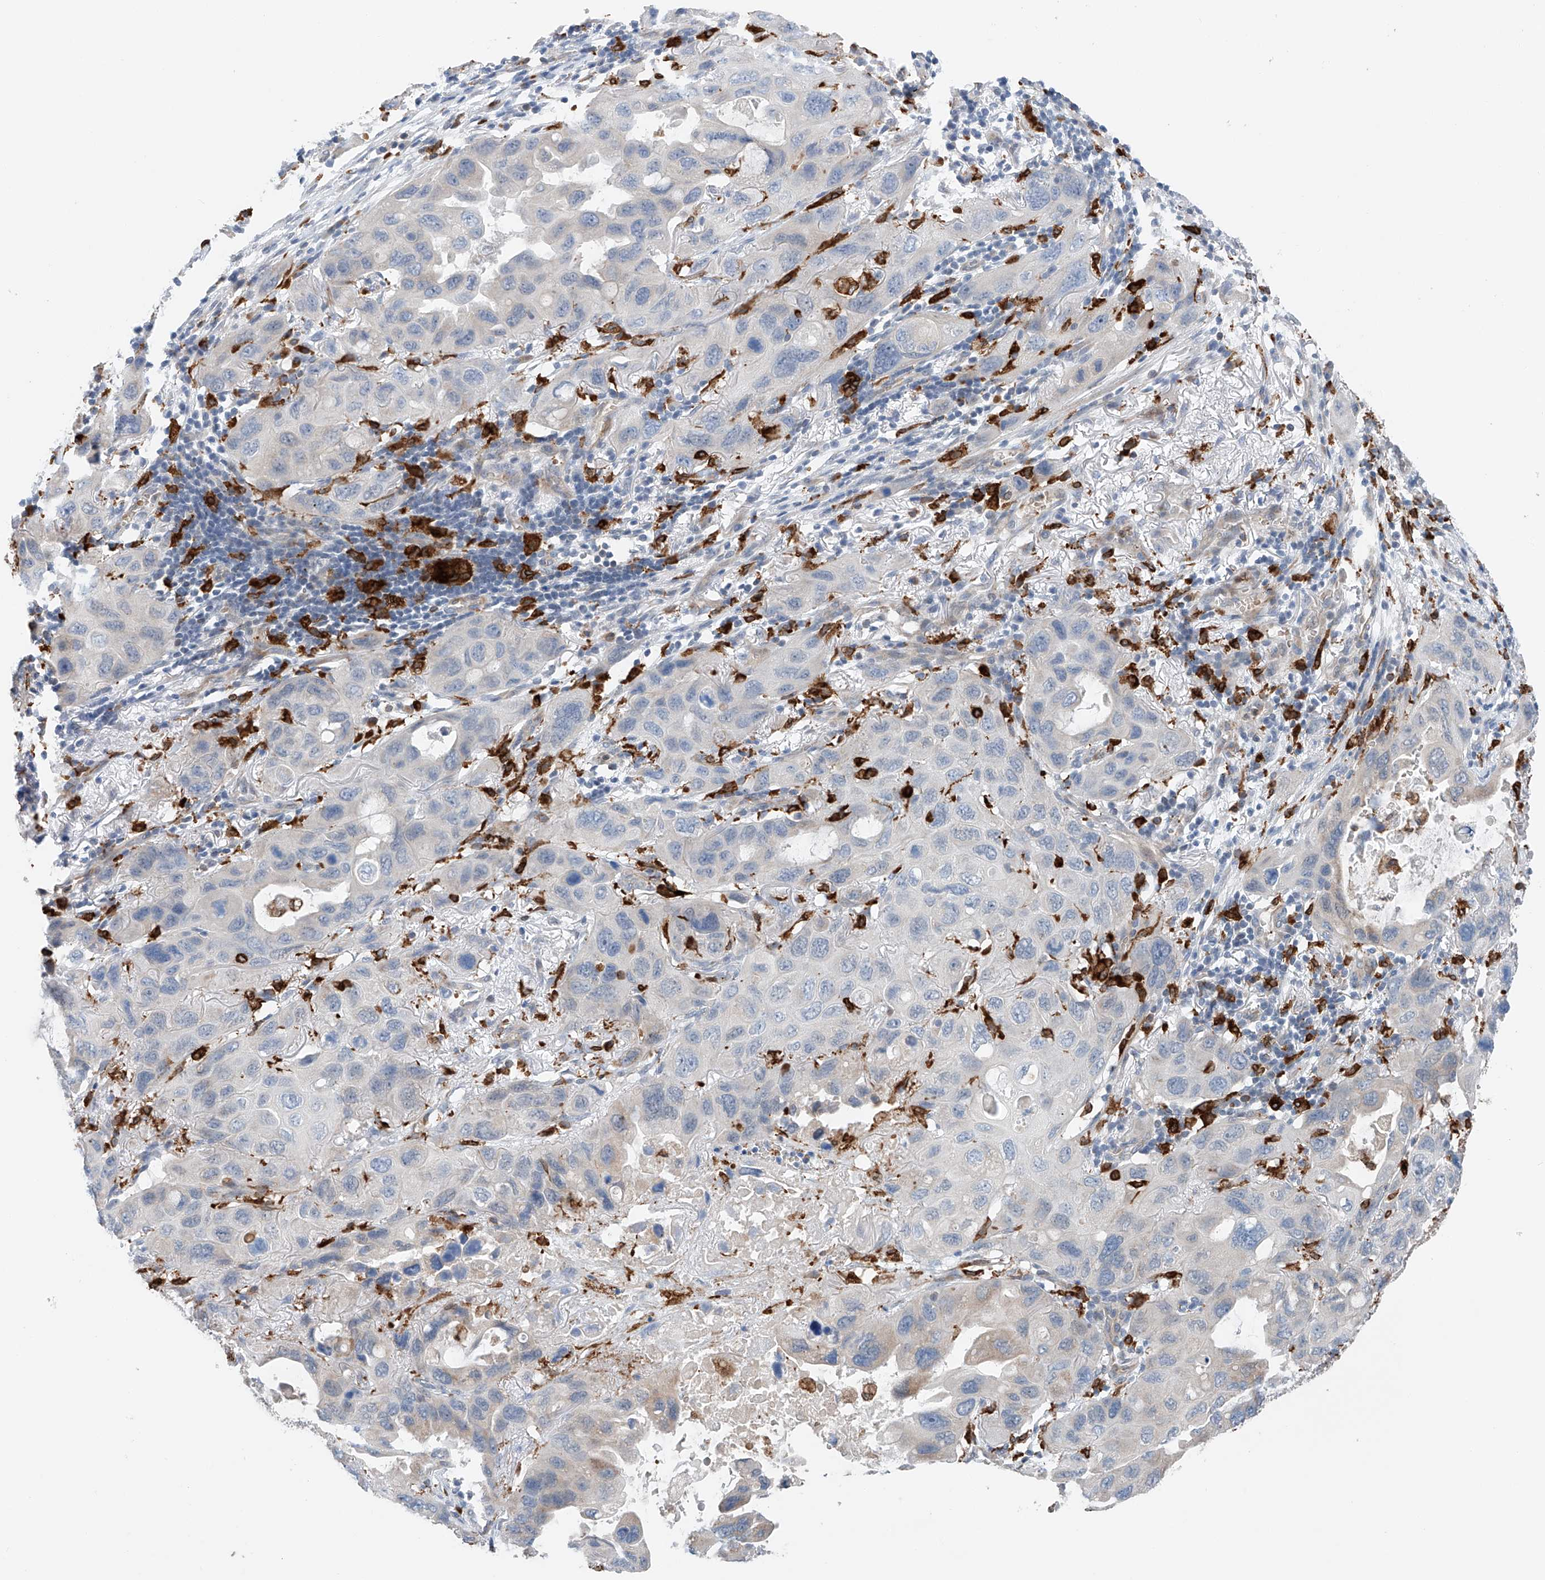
{"staining": {"intensity": "negative", "quantity": "none", "location": "none"}, "tissue": "lung cancer", "cell_type": "Tumor cells", "image_type": "cancer", "snomed": [{"axis": "morphology", "description": "Squamous cell carcinoma, NOS"}, {"axis": "topography", "description": "Lung"}], "caption": "A high-resolution image shows immunohistochemistry (IHC) staining of lung cancer (squamous cell carcinoma), which exhibits no significant staining in tumor cells.", "gene": "TBXAS1", "patient": {"sex": "female", "age": 73}}